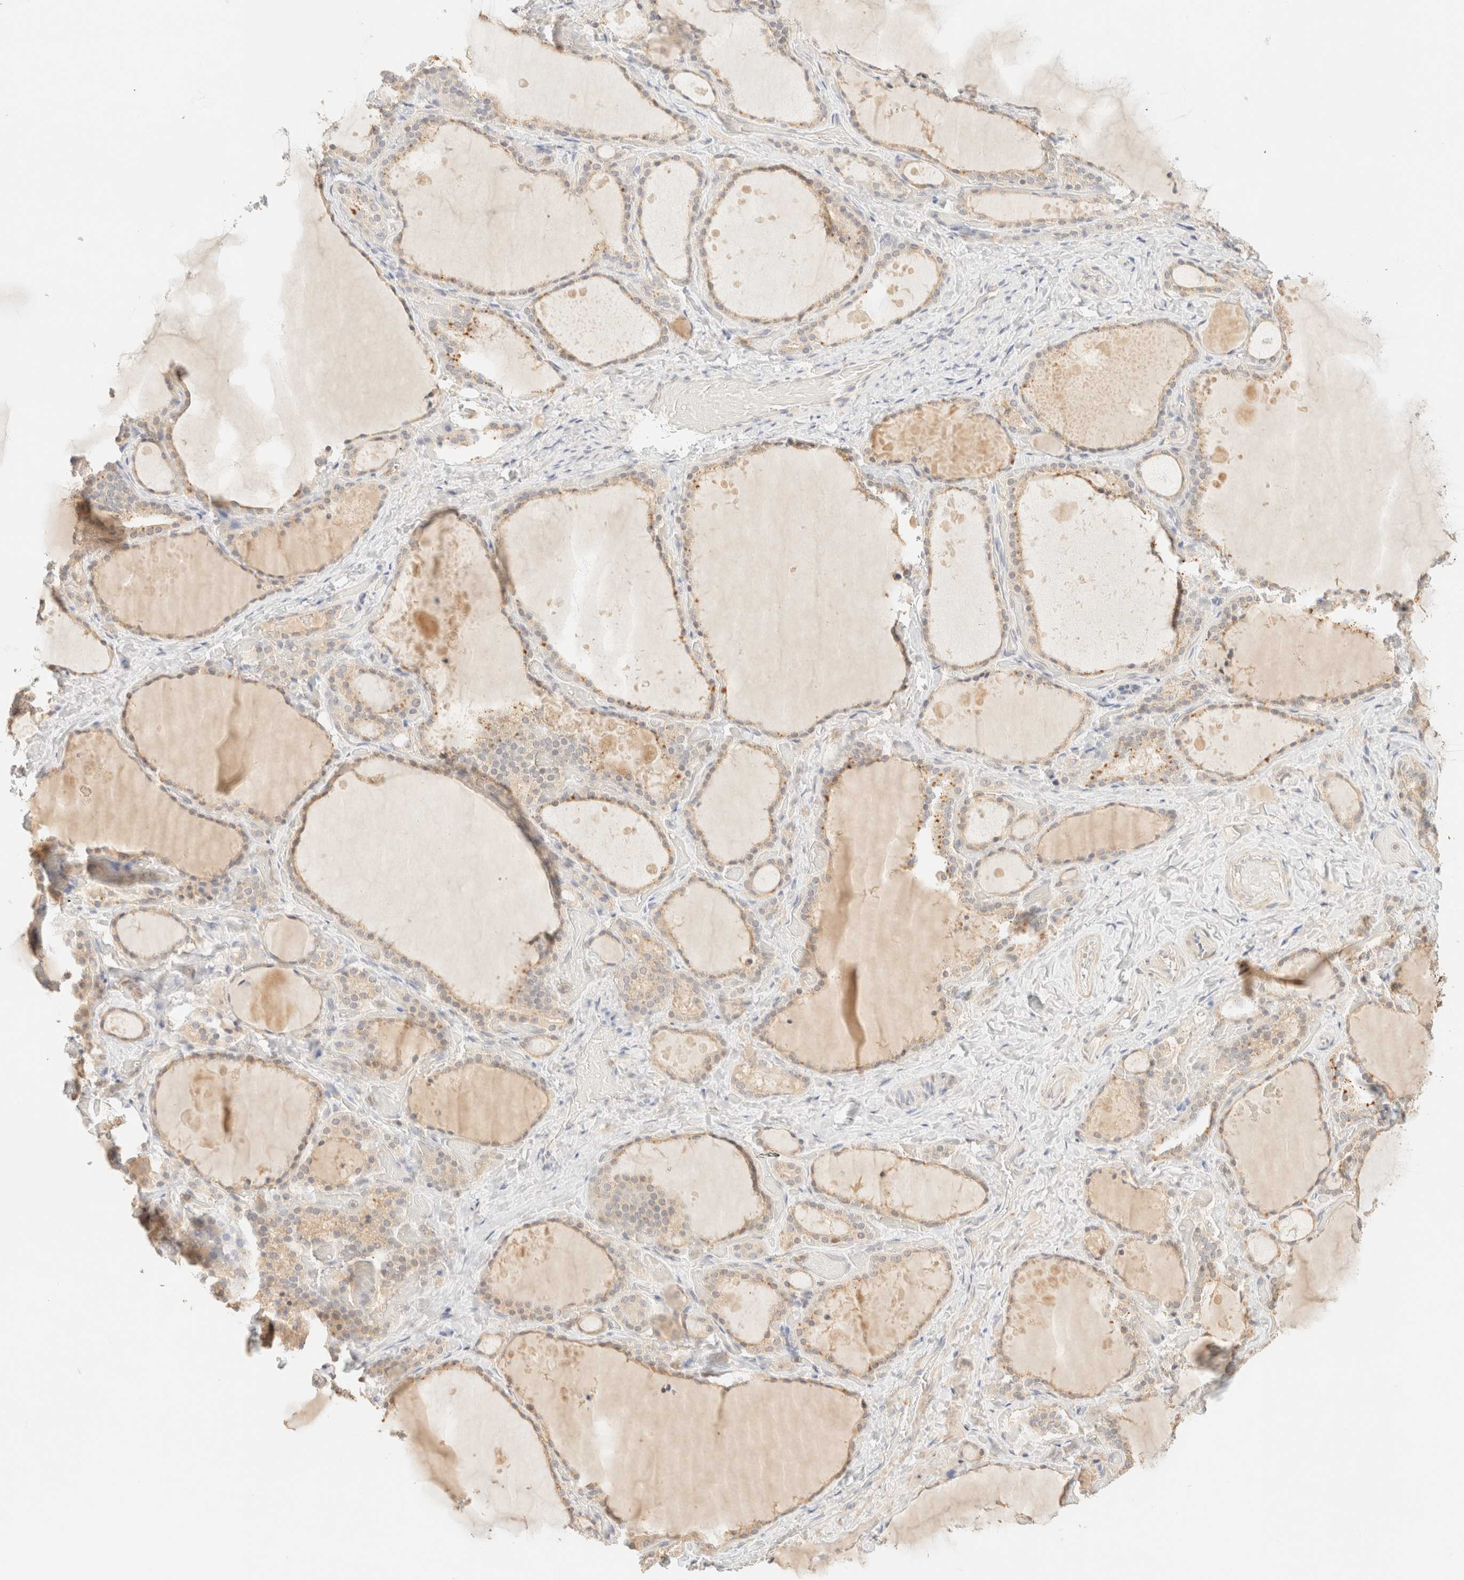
{"staining": {"intensity": "weak", "quantity": "<25%", "location": "cytoplasmic/membranous"}, "tissue": "thyroid gland", "cell_type": "Glandular cells", "image_type": "normal", "snomed": [{"axis": "morphology", "description": "Normal tissue, NOS"}, {"axis": "topography", "description": "Thyroid gland"}], "caption": "High power microscopy micrograph of an immunohistochemistry histopathology image of unremarkable thyroid gland, revealing no significant staining in glandular cells. Nuclei are stained in blue.", "gene": "TIMD4", "patient": {"sex": "female", "age": 44}}